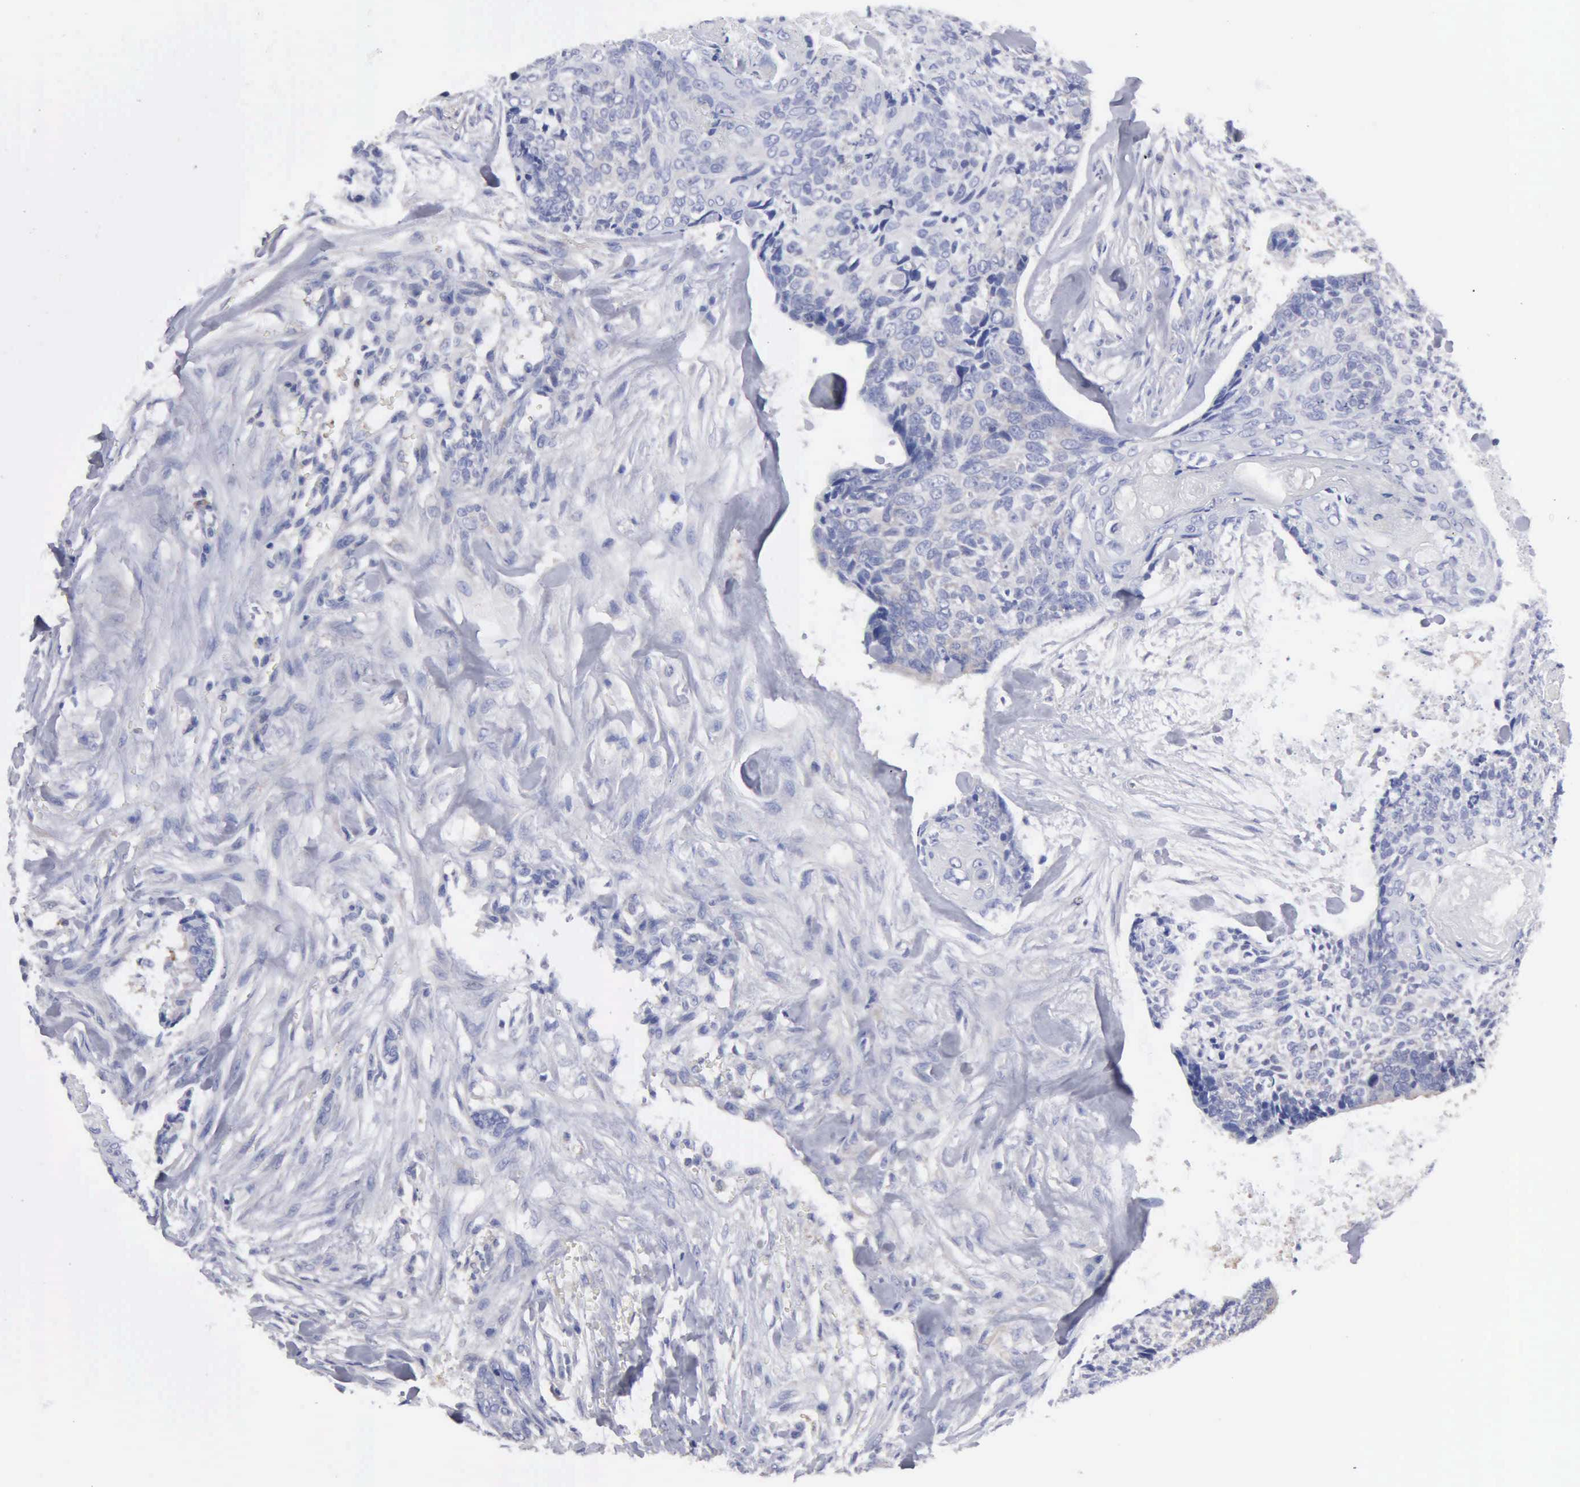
{"staining": {"intensity": "negative", "quantity": "none", "location": "none"}, "tissue": "head and neck cancer", "cell_type": "Tumor cells", "image_type": "cancer", "snomed": [{"axis": "morphology", "description": "Squamous cell carcinoma, NOS"}, {"axis": "topography", "description": "Salivary gland"}, {"axis": "topography", "description": "Head-Neck"}], "caption": "Immunohistochemistry (IHC) image of neoplastic tissue: squamous cell carcinoma (head and neck) stained with DAB exhibits no significant protein staining in tumor cells.", "gene": "G6PD", "patient": {"sex": "male", "age": 70}}